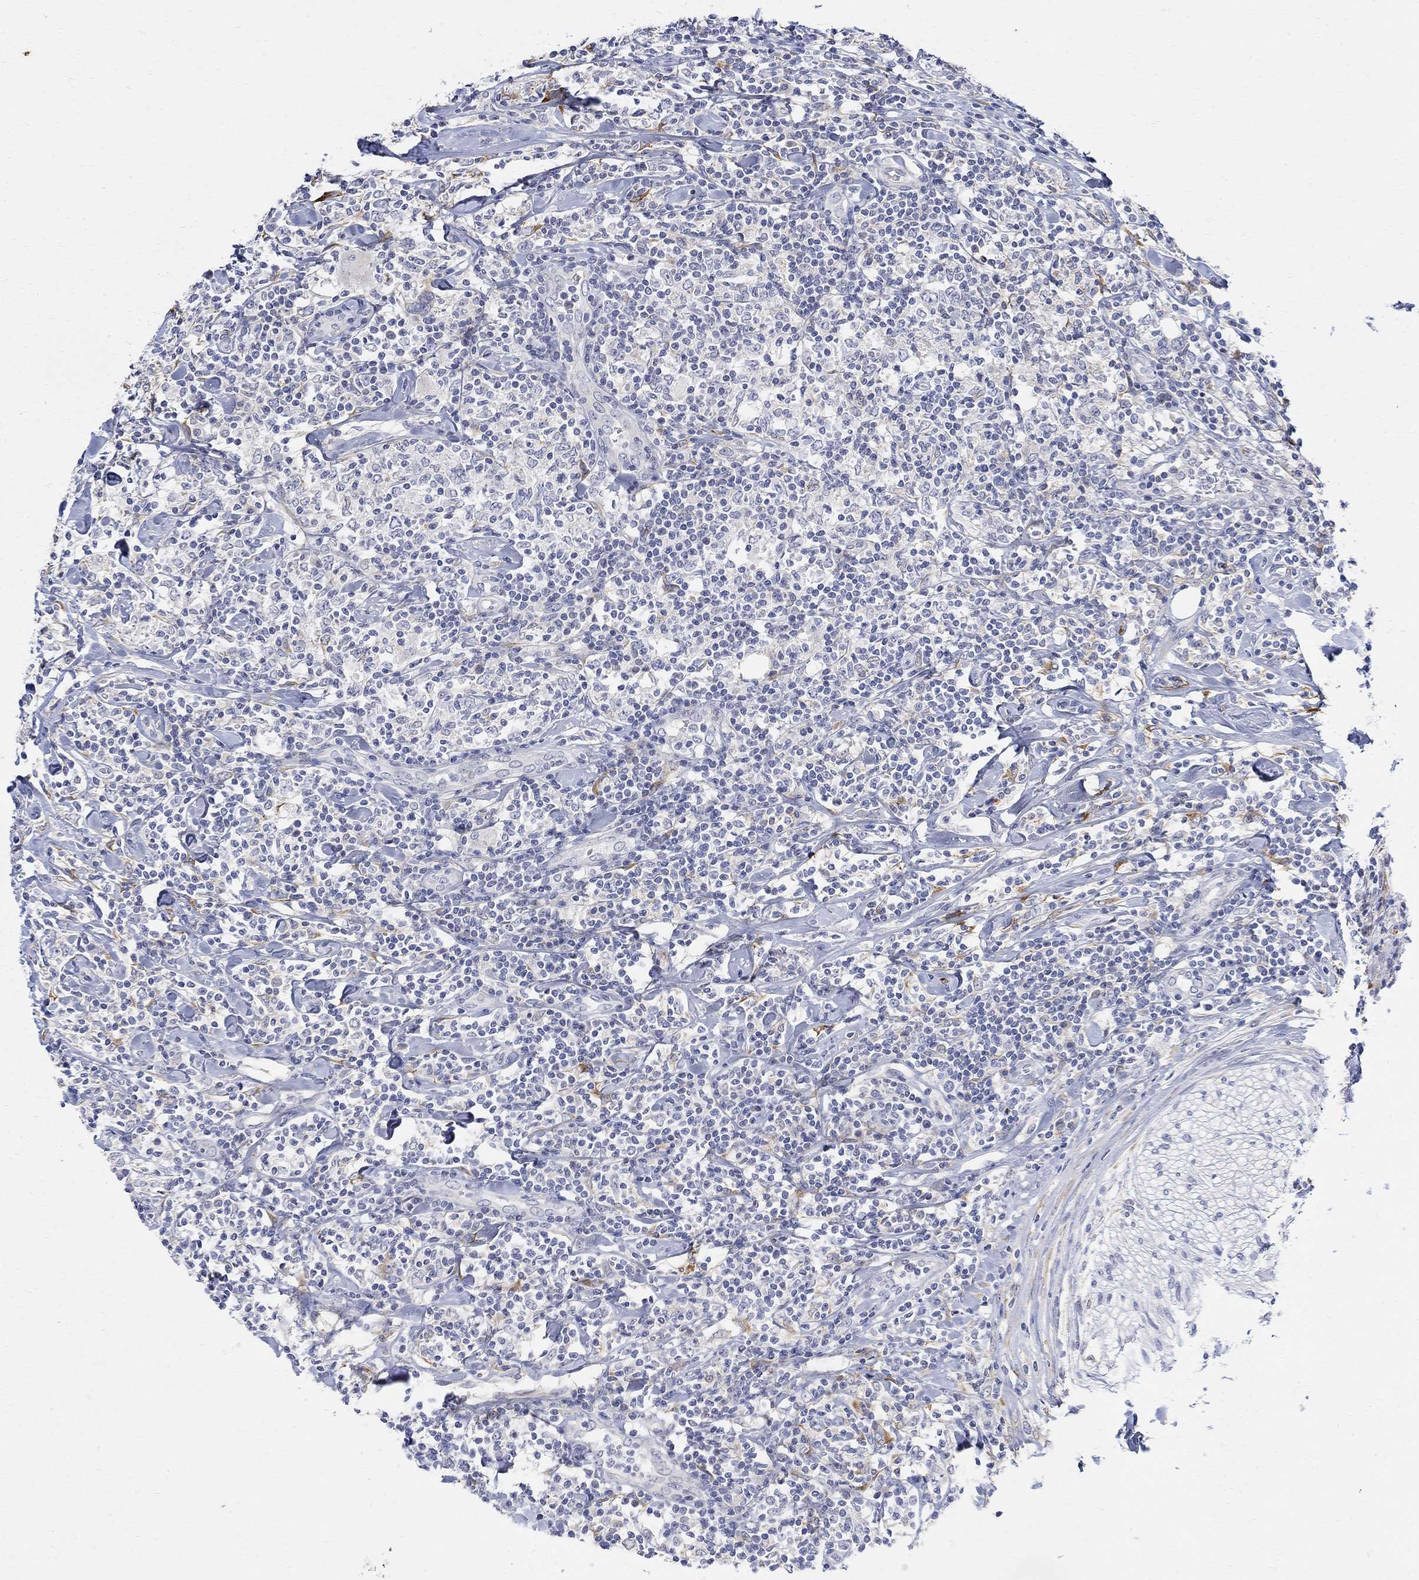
{"staining": {"intensity": "negative", "quantity": "none", "location": "none"}, "tissue": "lymphoma", "cell_type": "Tumor cells", "image_type": "cancer", "snomed": [{"axis": "morphology", "description": "Malignant lymphoma, non-Hodgkin's type, High grade"}, {"axis": "topography", "description": "Lymph node"}], "caption": "Protein analysis of lymphoma demonstrates no significant positivity in tumor cells.", "gene": "FNDC5", "patient": {"sex": "female", "age": 84}}